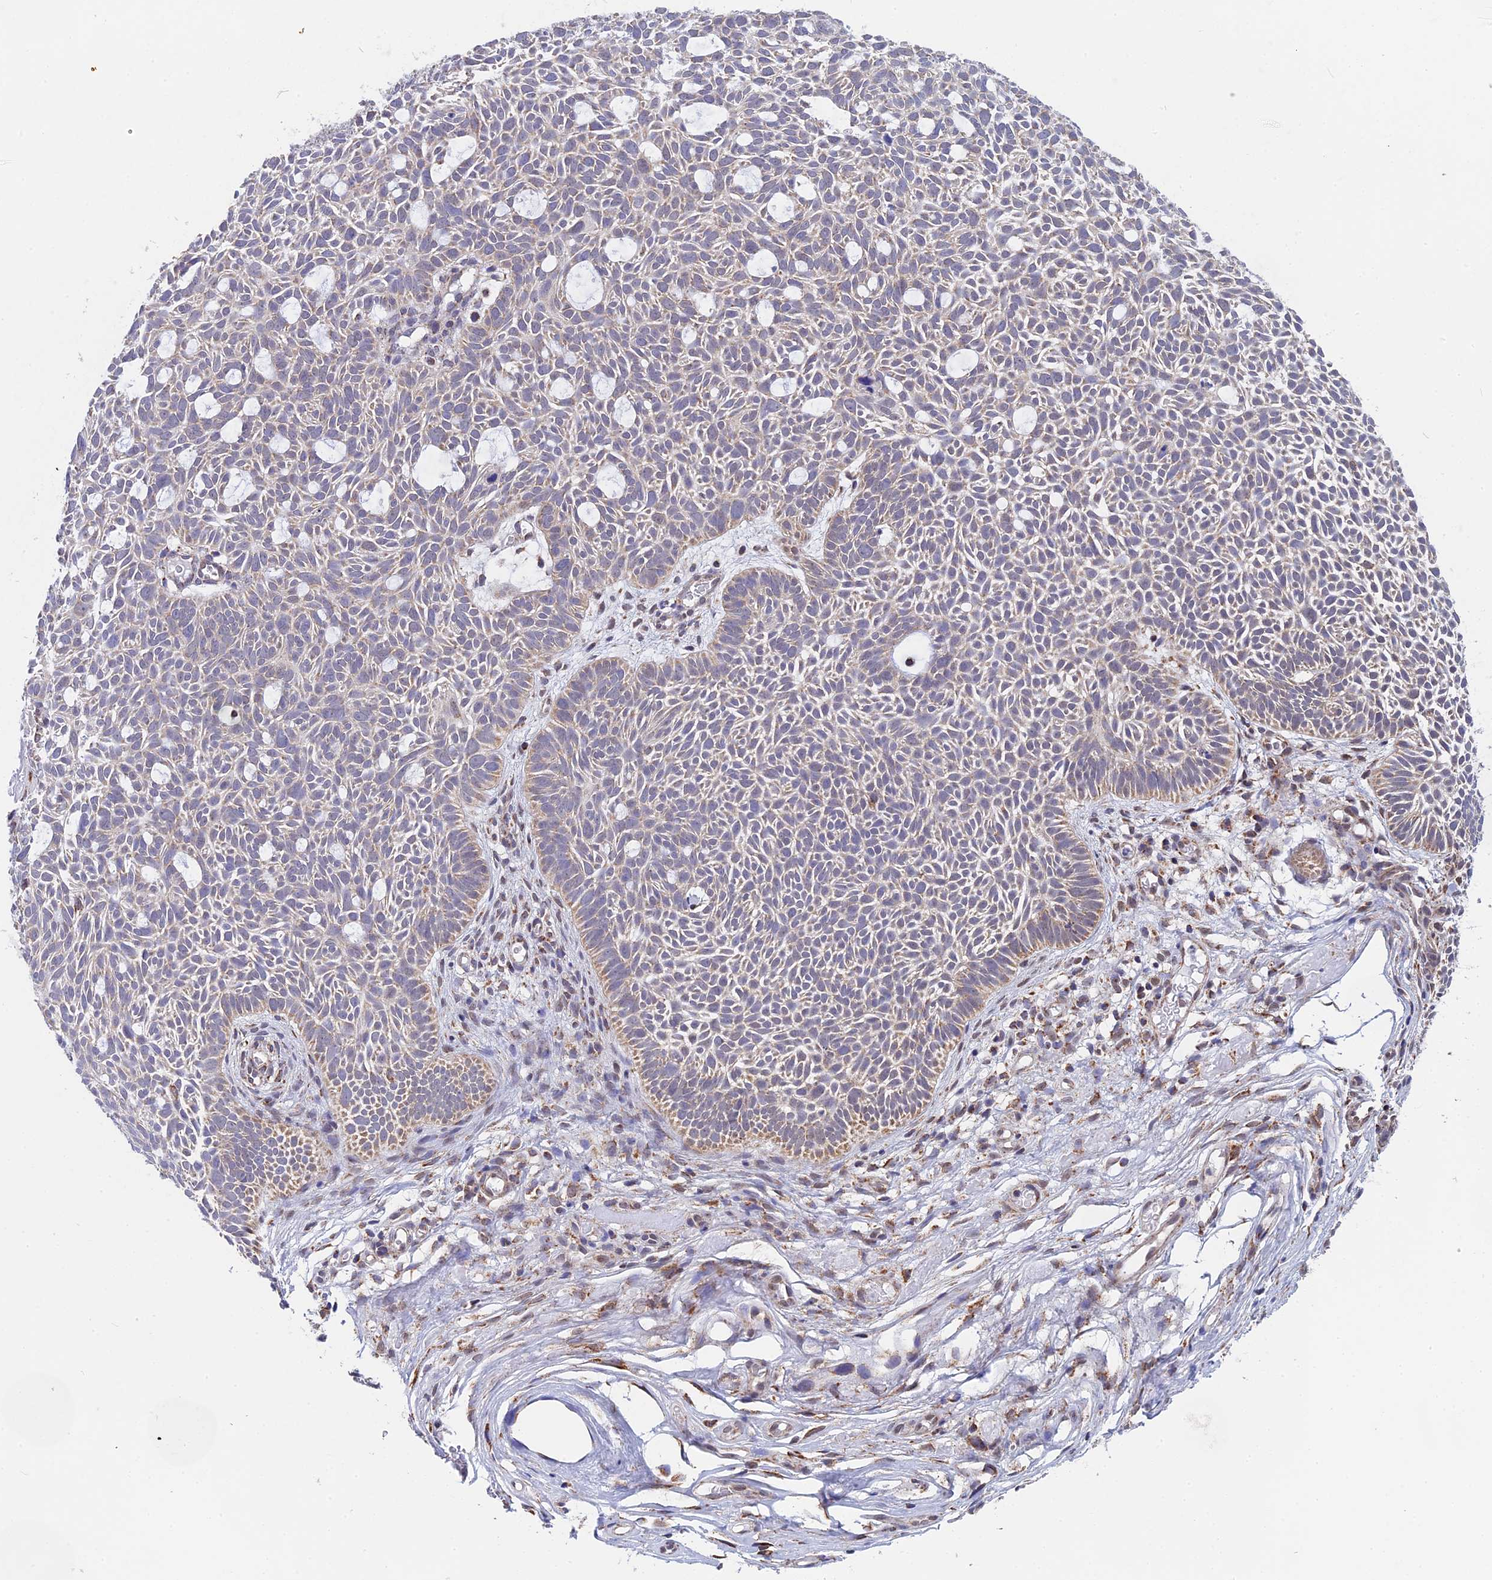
{"staining": {"intensity": "moderate", "quantity": "<25%", "location": "cytoplasmic/membranous"}, "tissue": "skin cancer", "cell_type": "Tumor cells", "image_type": "cancer", "snomed": [{"axis": "morphology", "description": "Basal cell carcinoma"}, {"axis": "topography", "description": "Skin"}], "caption": "Human skin basal cell carcinoma stained with a protein marker exhibits moderate staining in tumor cells.", "gene": "CDC16", "patient": {"sex": "male", "age": 69}}